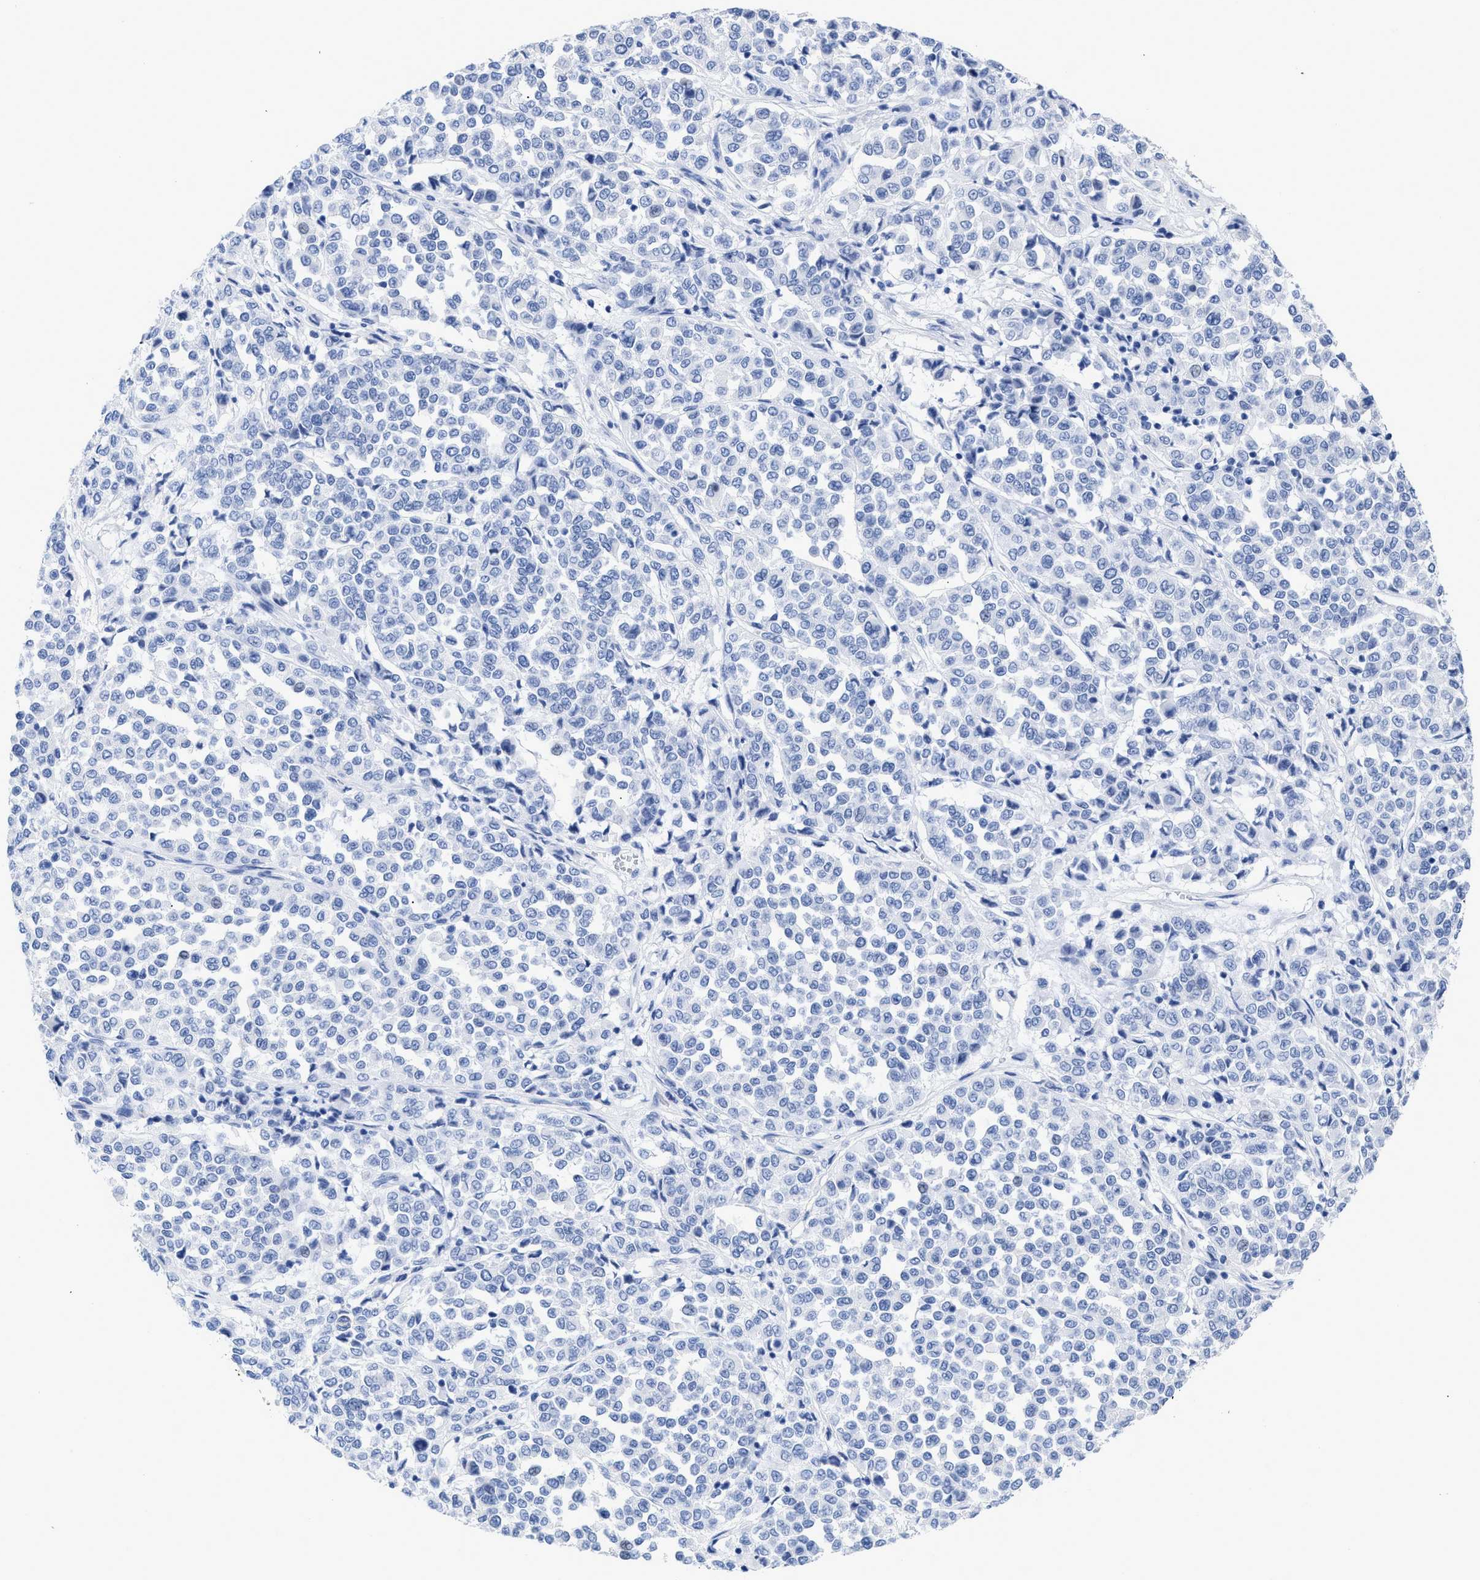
{"staining": {"intensity": "negative", "quantity": "none", "location": "none"}, "tissue": "melanoma", "cell_type": "Tumor cells", "image_type": "cancer", "snomed": [{"axis": "morphology", "description": "Malignant melanoma, Metastatic site"}, {"axis": "topography", "description": "Pancreas"}], "caption": "DAB (3,3'-diaminobenzidine) immunohistochemical staining of melanoma reveals no significant expression in tumor cells.", "gene": "DUSP26", "patient": {"sex": "female", "age": 30}}